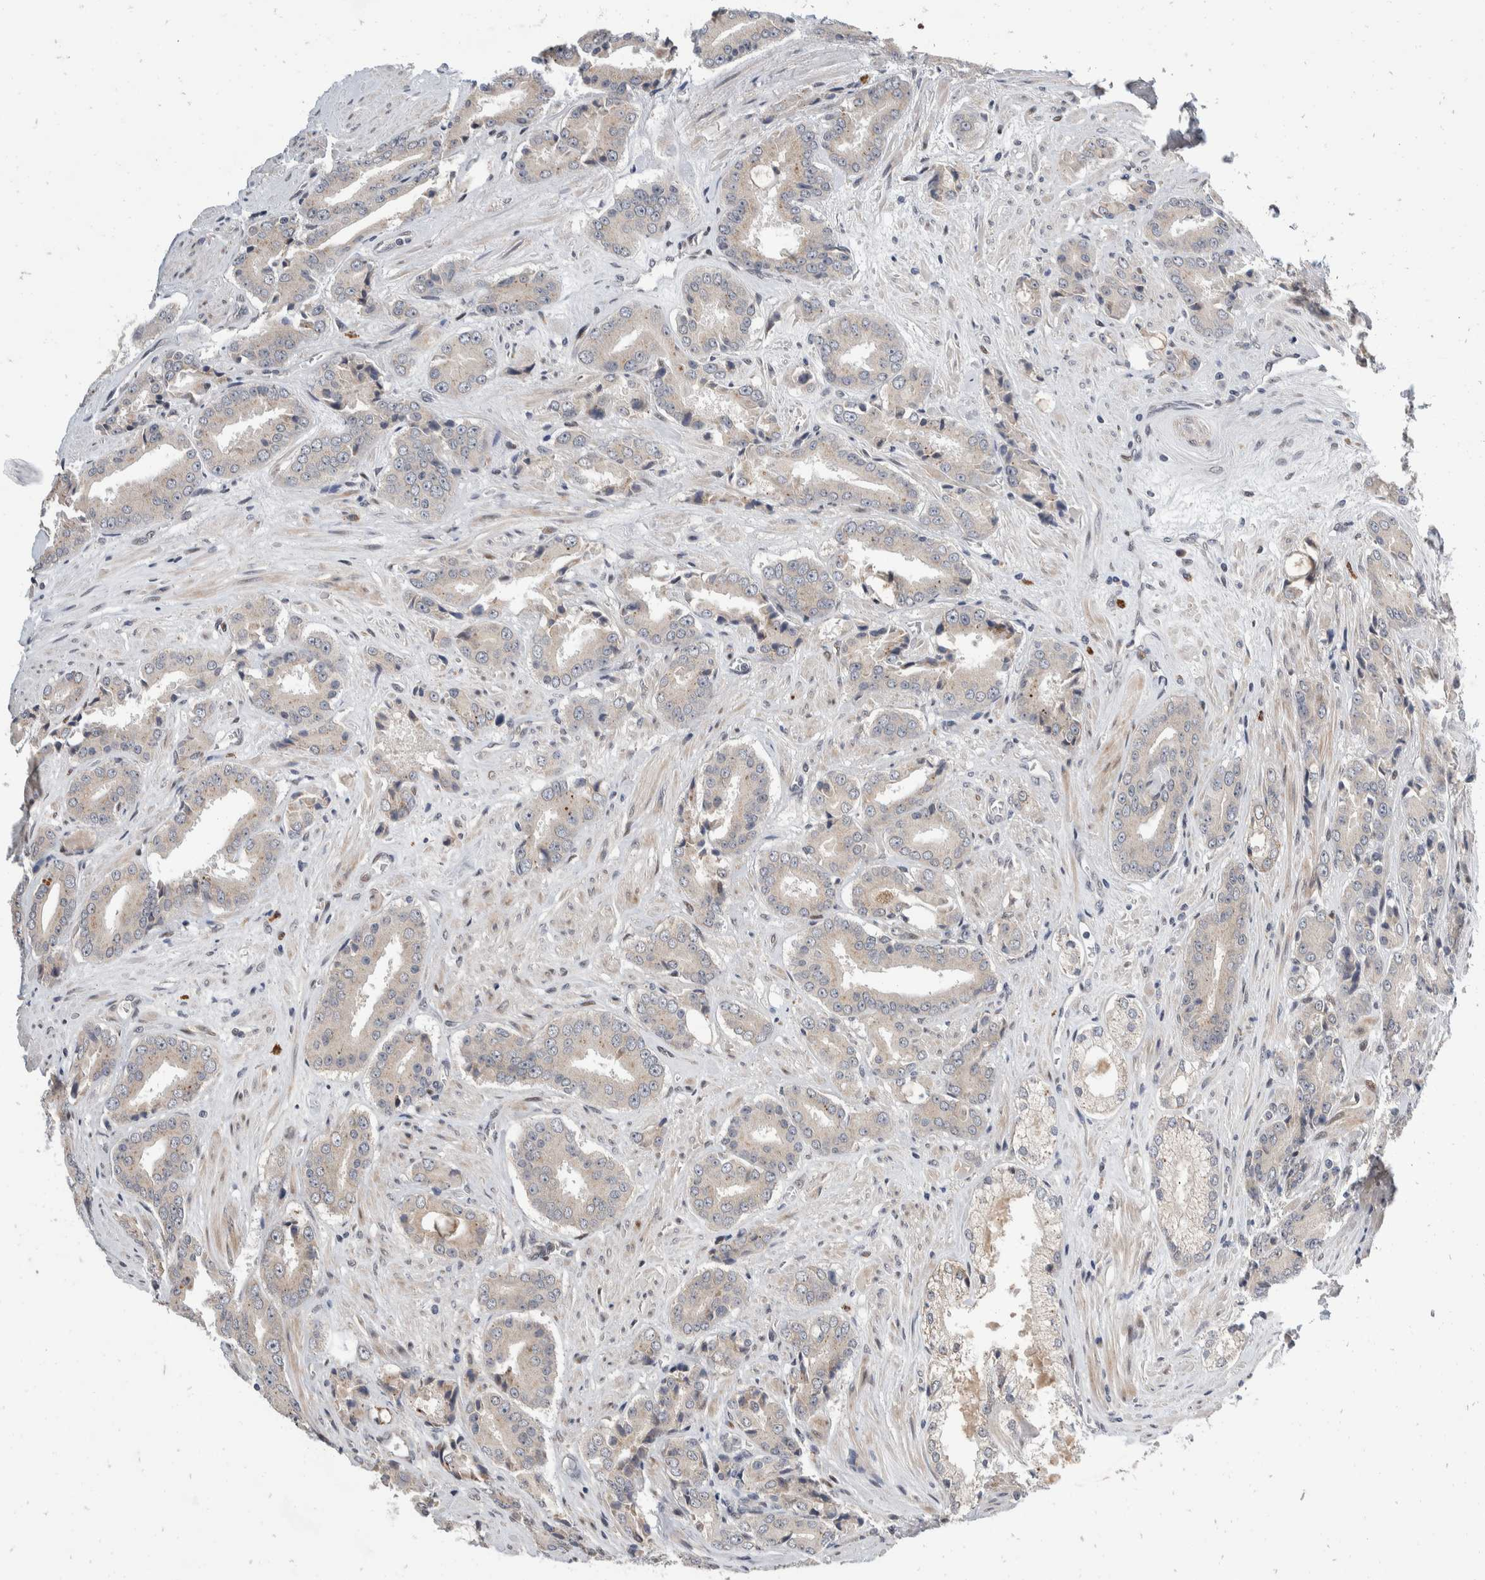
{"staining": {"intensity": "negative", "quantity": "none", "location": "none"}, "tissue": "prostate cancer", "cell_type": "Tumor cells", "image_type": "cancer", "snomed": [{"axis": "morphology", "description": "Adenocarcinoma, High grade"}, {"axis": "topography", "description": "Prostate"}], "caption": "IHC of prostate cancer shows no positivity in tumor cells.", "gene": "ZNF703", "patient": {"sex": "male", "age": 71}}